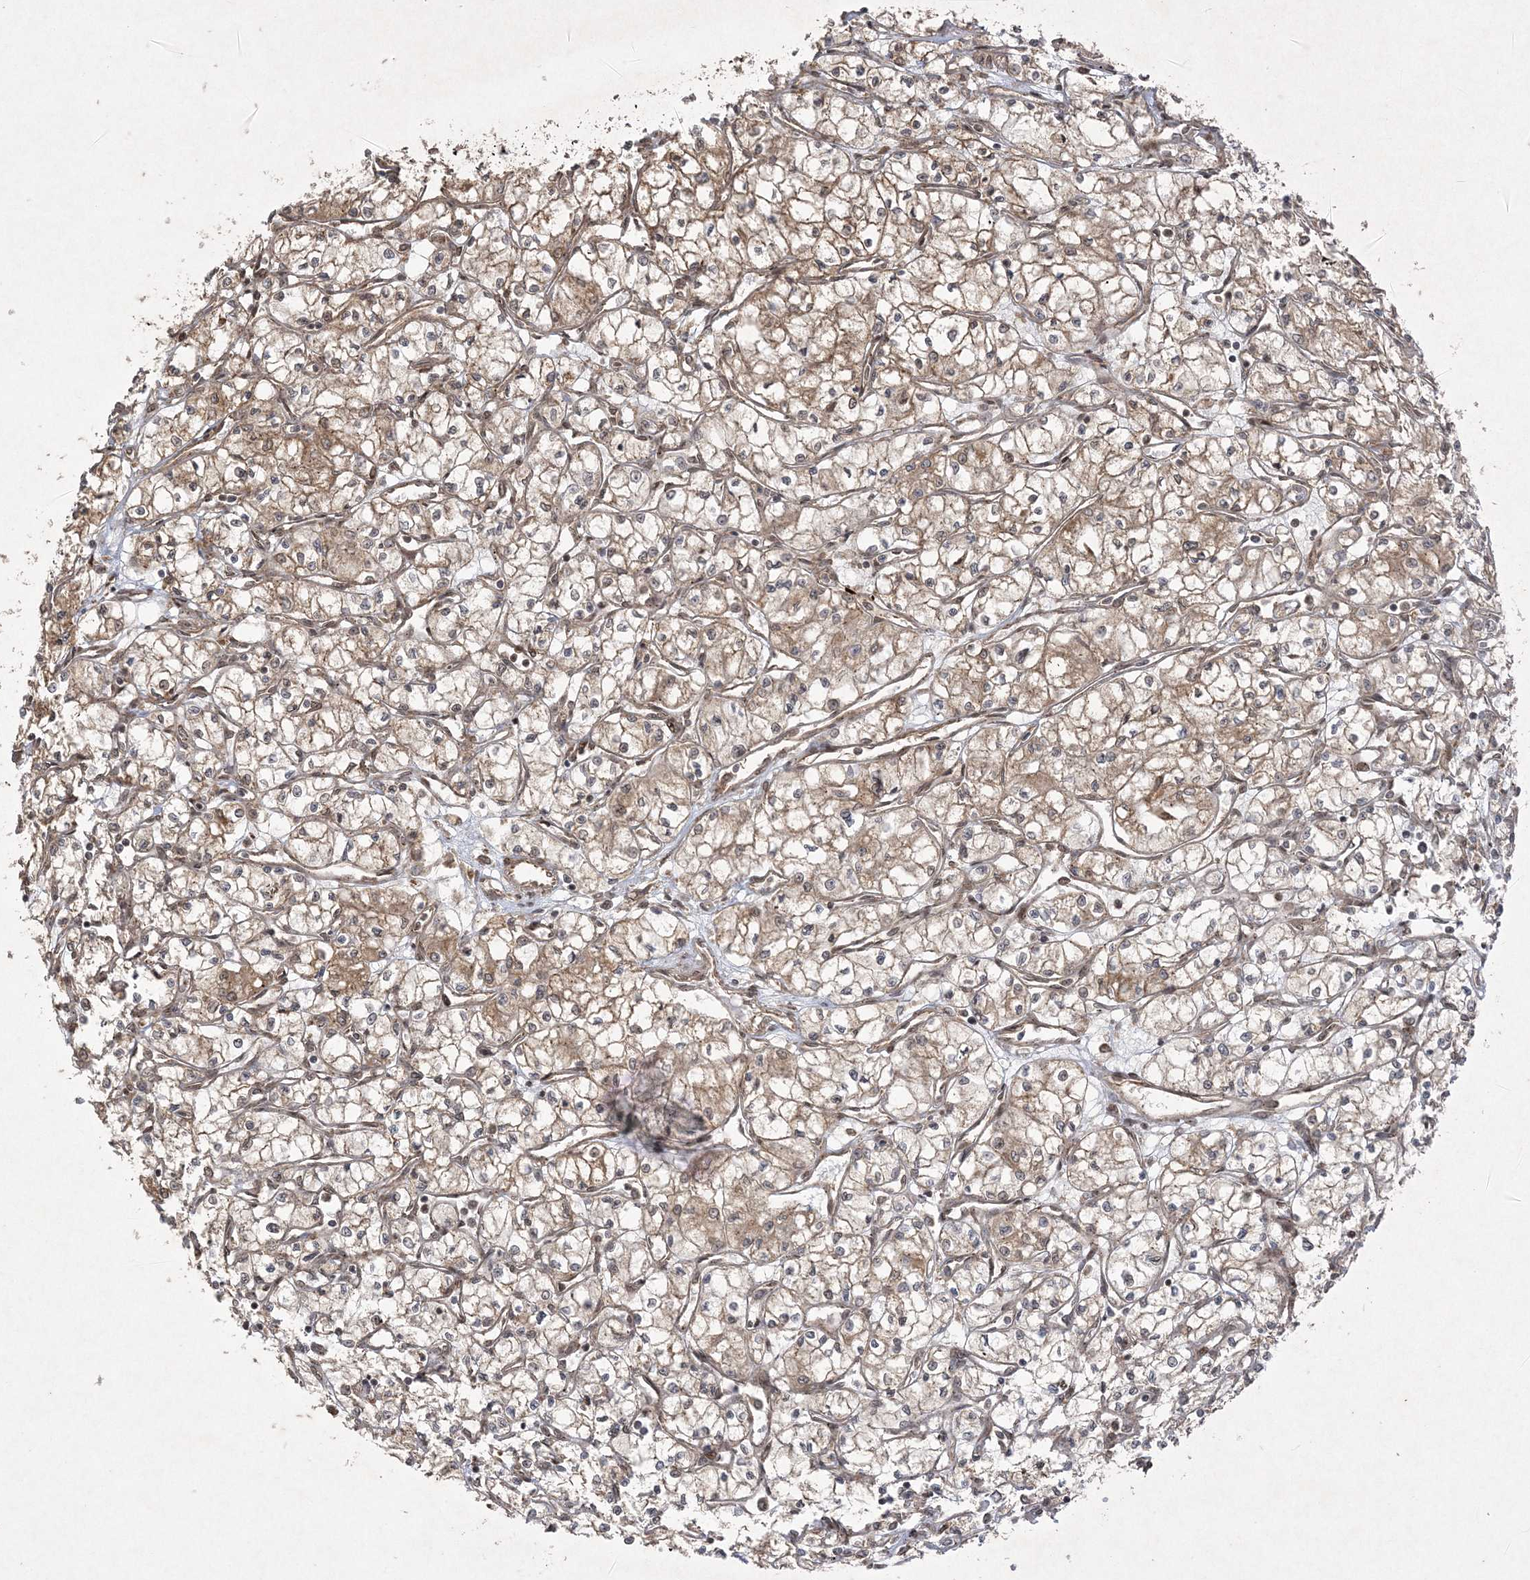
{"staining": {"intensity": "weak", "quantity": ">75%", "location": "cytoplasmic/membranous"}, "tissue": "renal cancer", "cell_type": "Tumor cells", "image_type": "cancer", "snomed": [{"axis": "morphology", "description": "Adenocarcinoma, NOS"}, {"axis": "topography", "description": "Kidney"}], "caption": "Brown immunohistochemical staining in human adenocarcinoma (renal) demonstrates weak cytoplasmic/membranous positivity in about >75% of tumor cells.", "gene": "RRAS", "patient": {"sex": "male", "age": 59}}